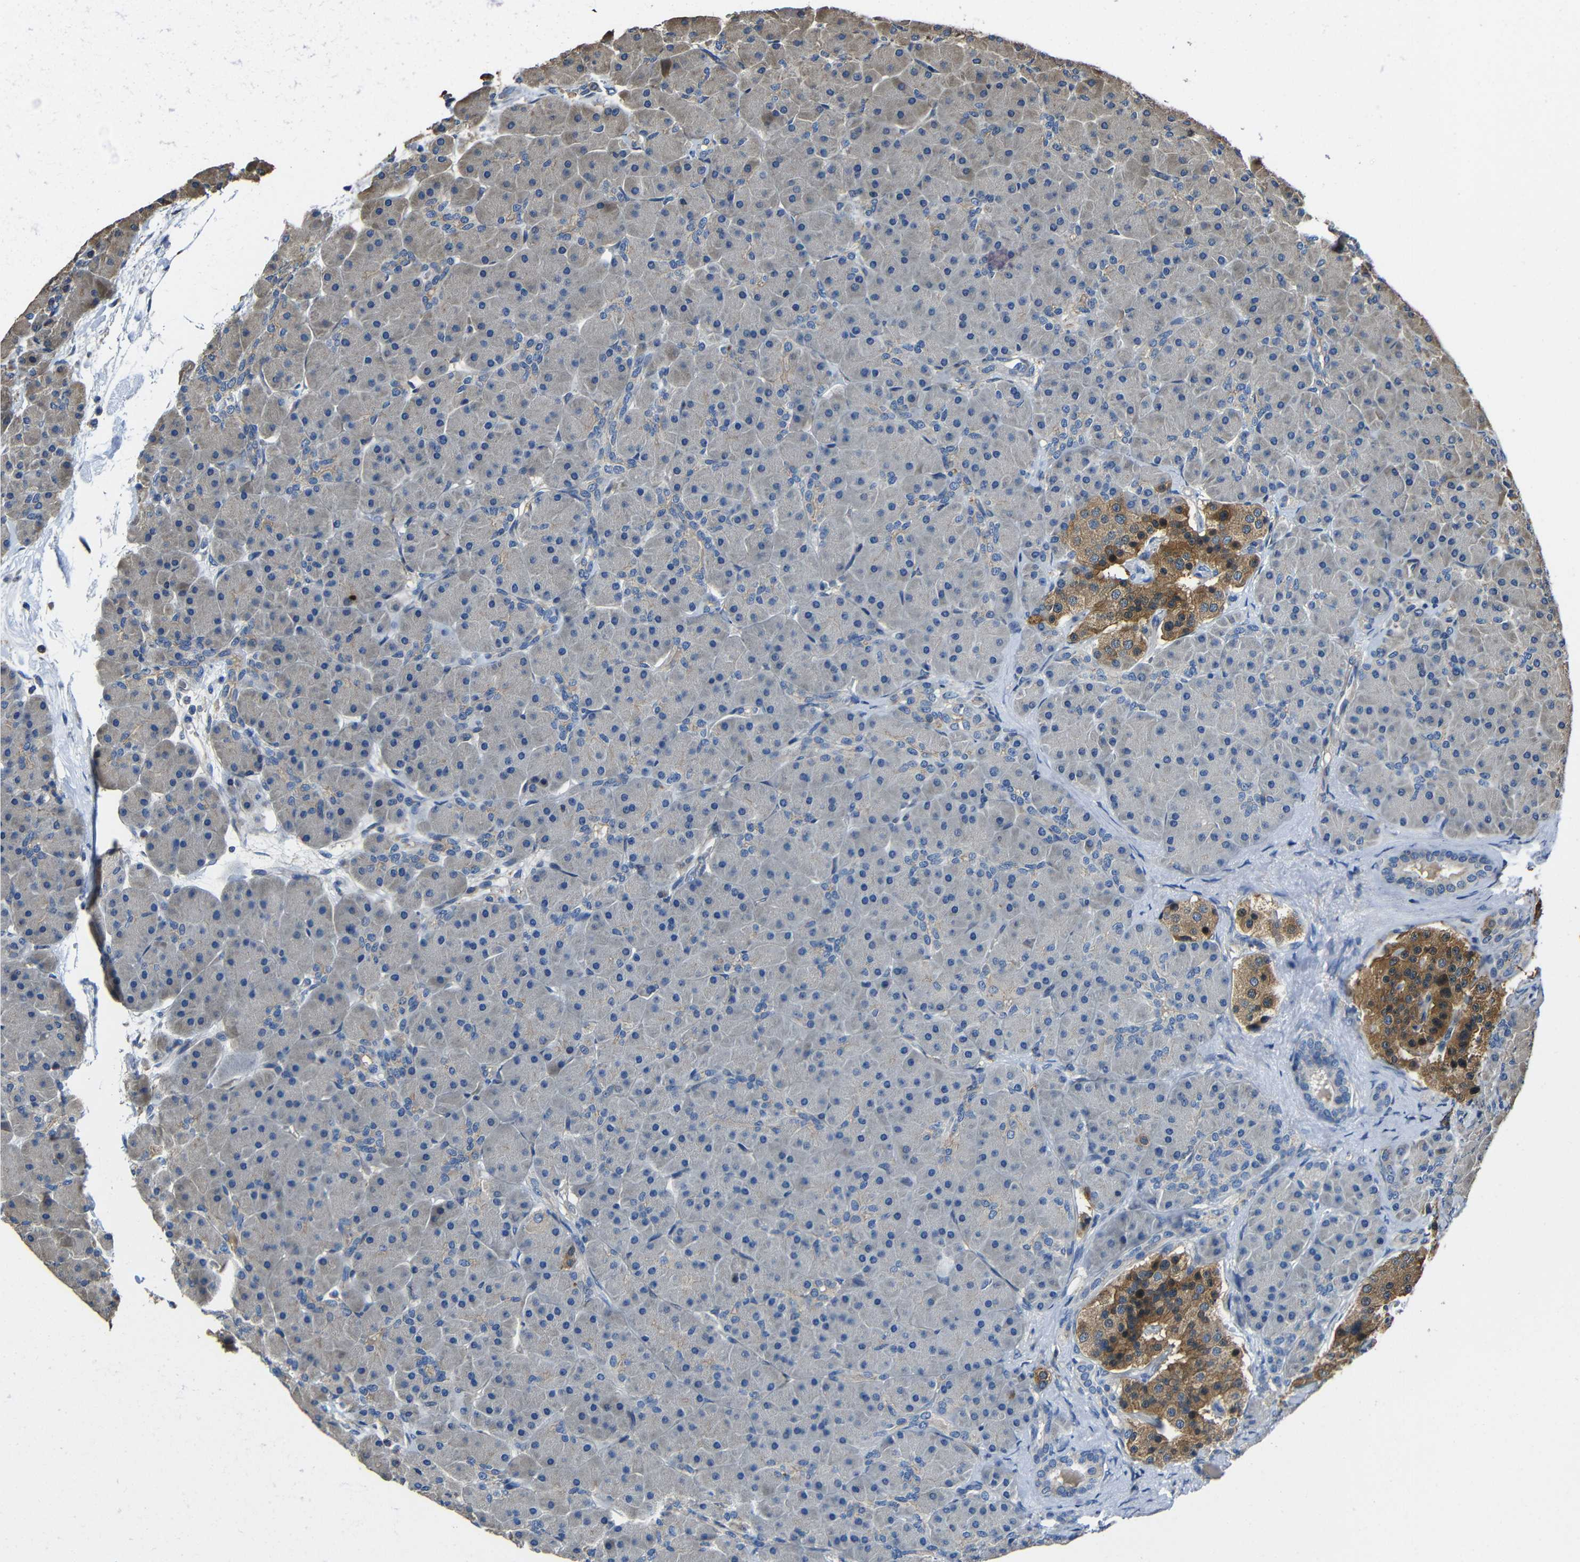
{"staining": {"intensity": "weak", "quantity": "25%-75%", "location": "cytoplasmic/membranous"}, "tissue": "pancreas", "cell_type": "Exocrine glandular cells", "image_type": "normal", "snomed": [{"axis": "morphology", "description": "Normal tissue, NOS"}, {"axis": "topography", "description": "Pancreas"}], "caption": "Exocrine glandular cells exhibit weak cytoplasmic/membranous expression in approximately 25%-75% of cells in normal pancreas. The staining was performed using DAB, with brown indicating positive protein expression. Nuclei are stained blue with hematoxylin.", "gene": "GDI1", "patient": {"sex": "male", "age": 66}}